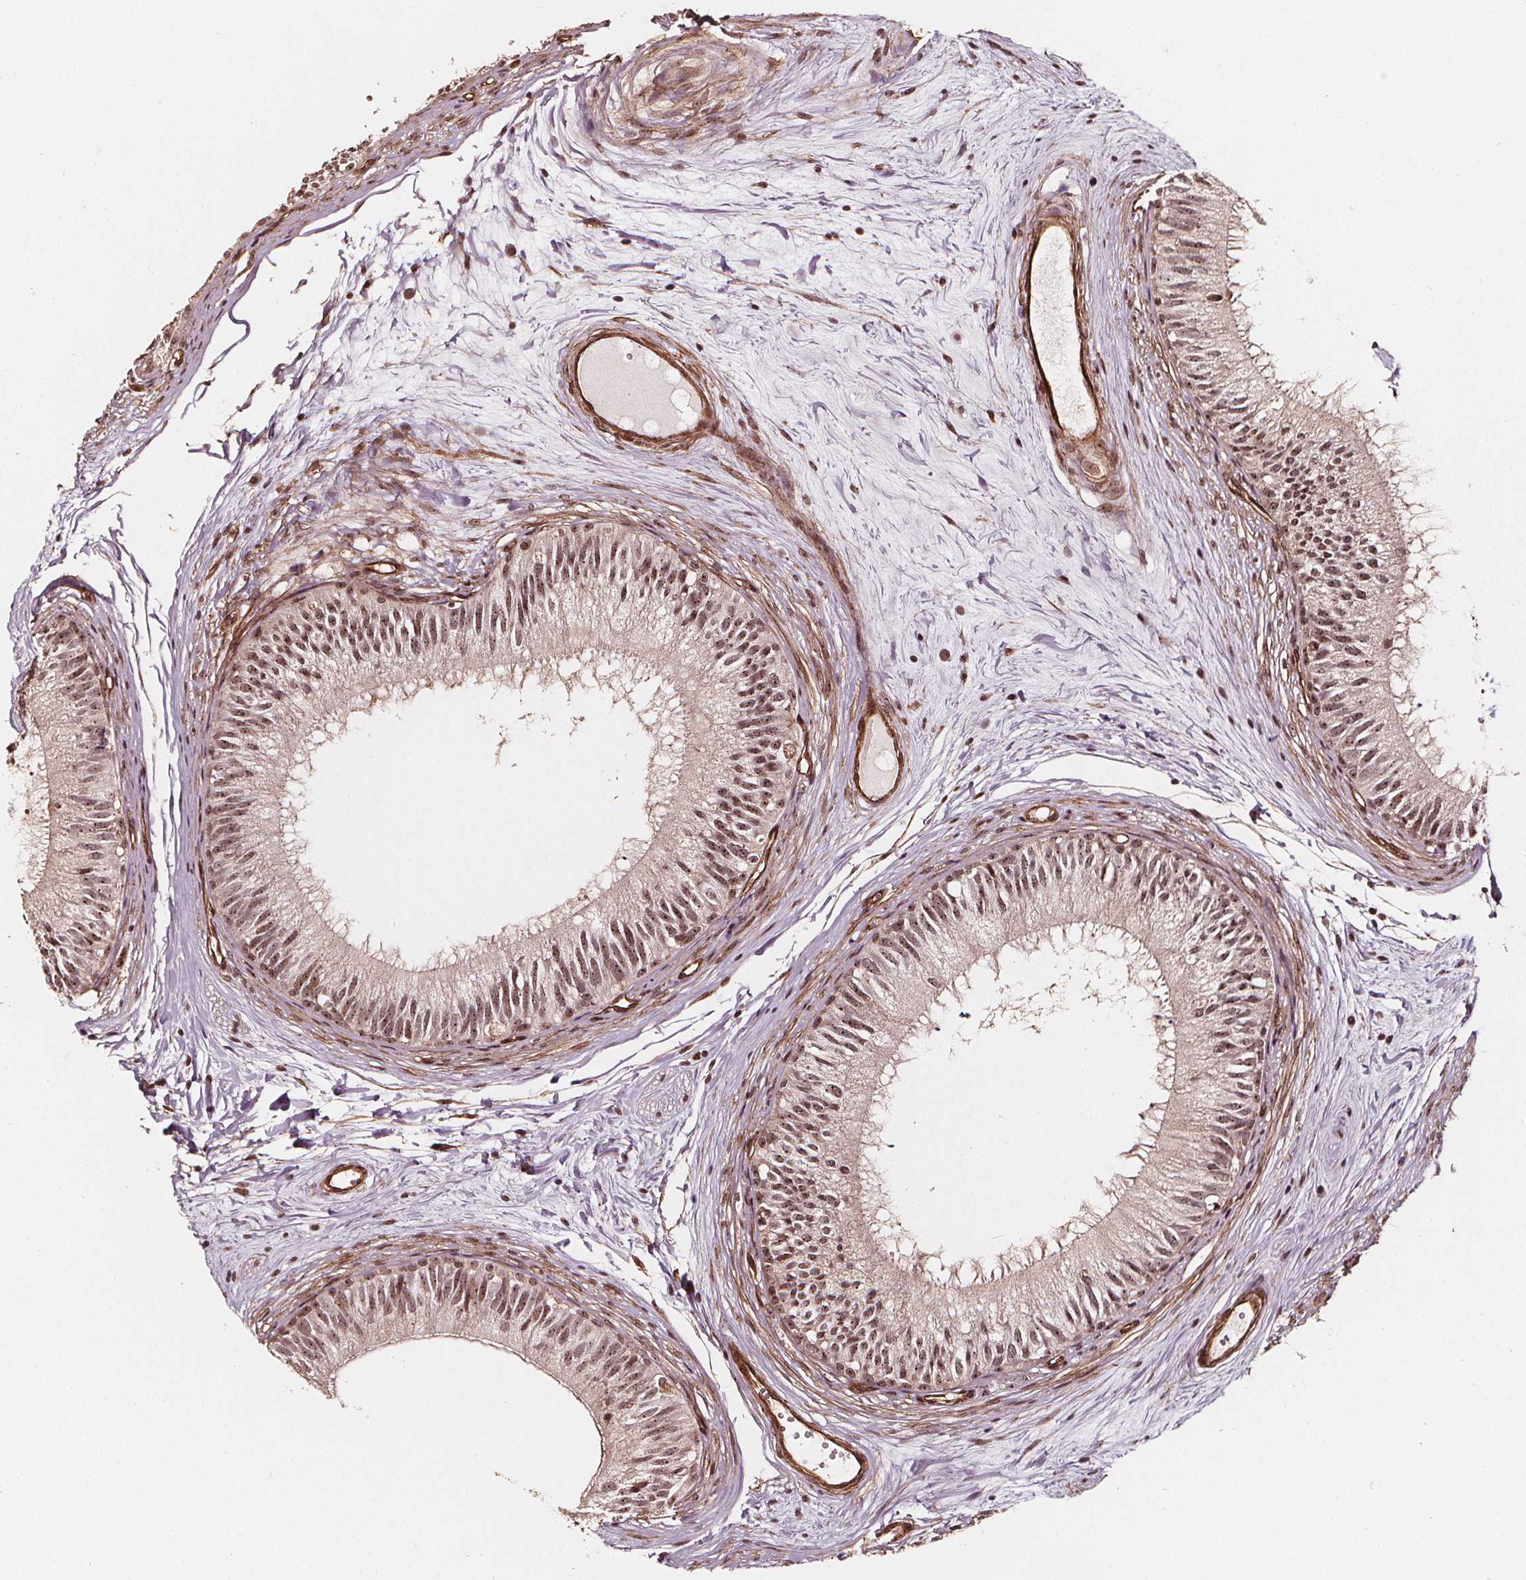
{"staining": {"intensity": "moderate", "quantity": ">75%", "location": "cytoplasmic/membranous,nuclear"}, "tissue": "epididymis", "cell_type": "Glandular cells", "image_type": "normal", "snomed": [{"axis": "morphology", "description": "Normal tissue, NOS"}, {"axis": "topography", "description": "Epididymis"}], "caption": "Brown immunohistochemical staining in unremarkable human epididymis displays moderate cytoplasmic/membranous,nuclear positivity in about >75% of glandular cells. (DAB IHC, brown staining for protein, blue staining for nuclei).", "gene": "EXOSC9", "patient": {"sex": "male", "age": 29}}